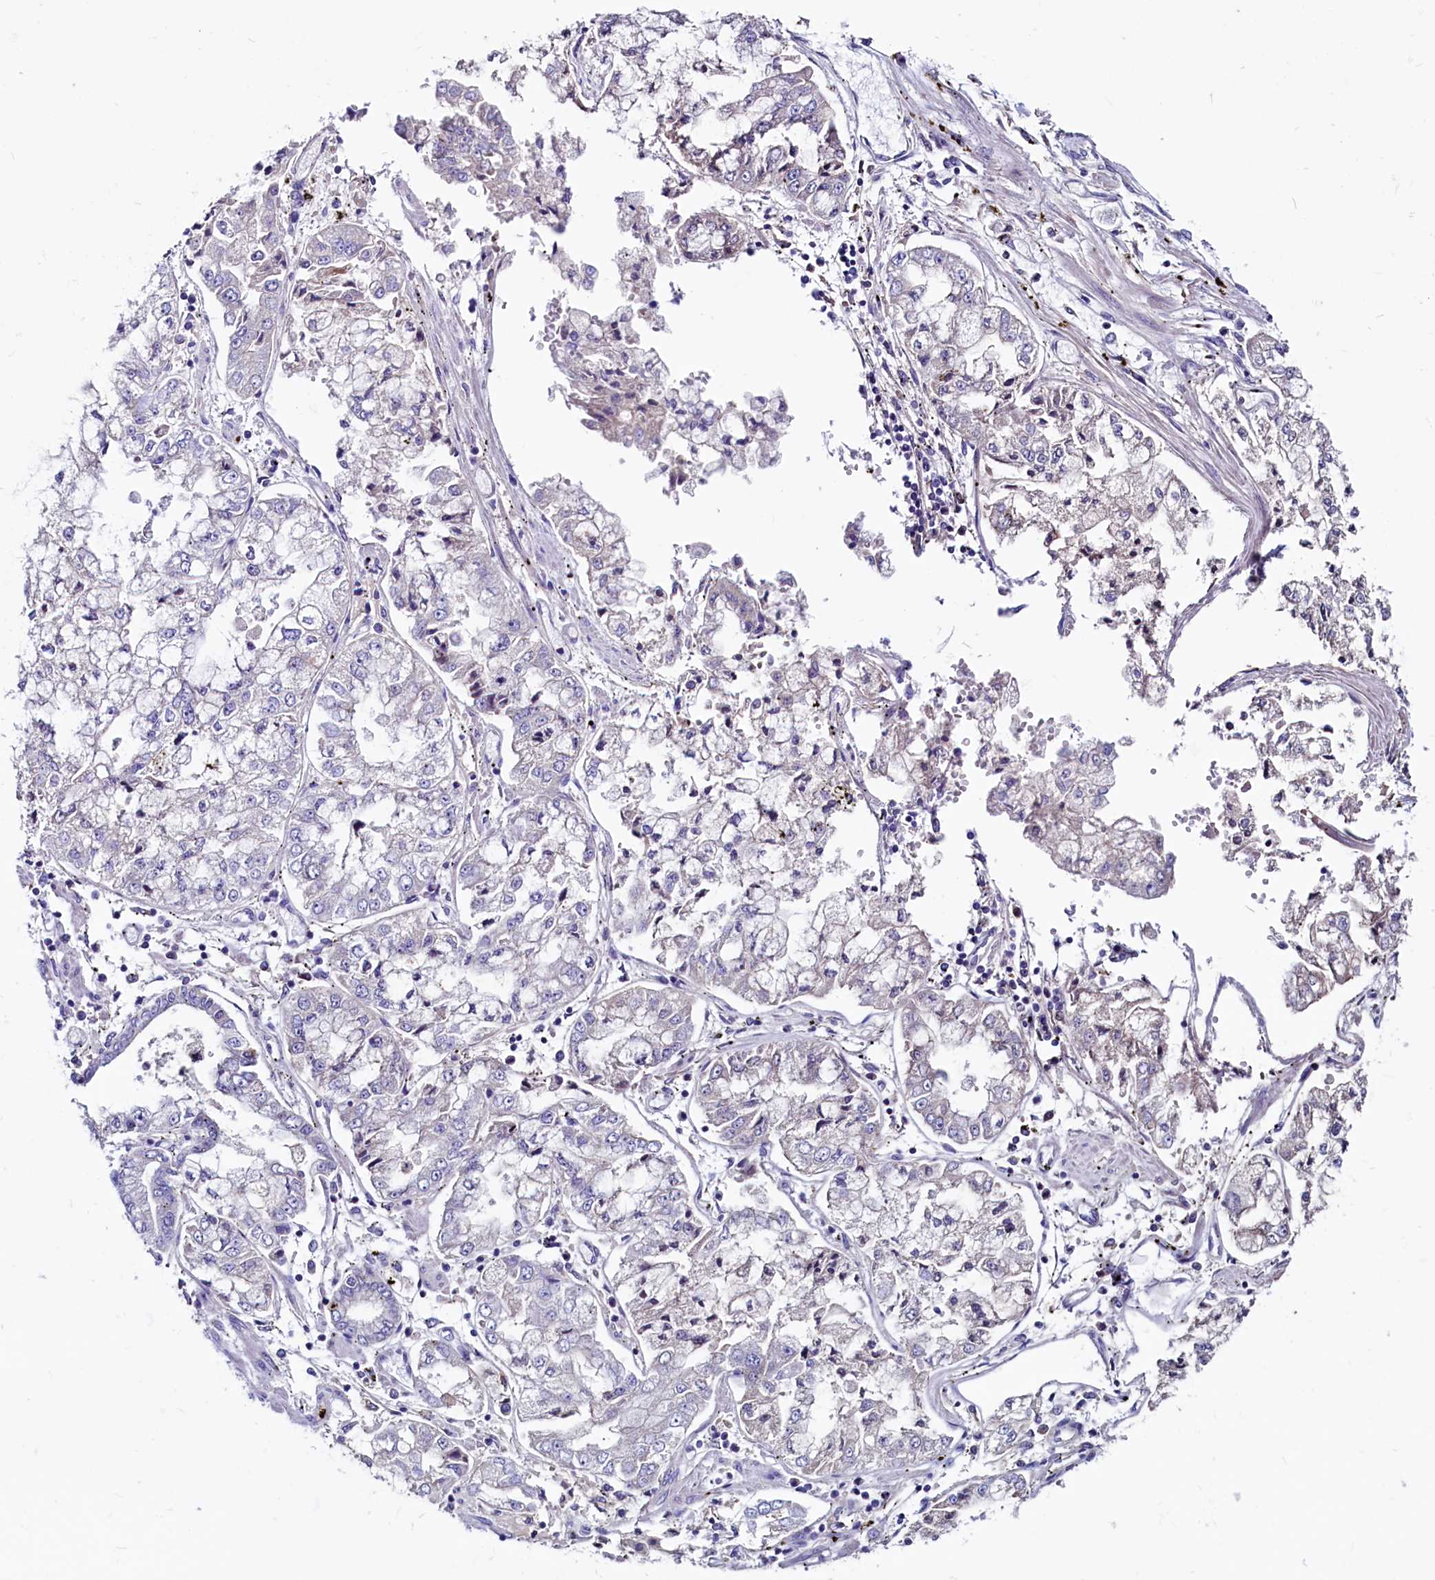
{"staining": {"intensity": "negative", "quantity": "none", "location": "none"}, "tissue": "stomach cancer", "cell_type": "Tumor cells", "image_type": "cancer", "snomed": [{"axis": "morphology", "description": "Adenocarcinoma, NOS"}, {"axis": "topography", "description": "Stomach"}], "caption": "A micrograph of stomach adenocarcinoma stained for a protein reveals no brown staining in tumor cells.", "gene": "CCBE1", "patient": {"sex": "male", "age": 76}}